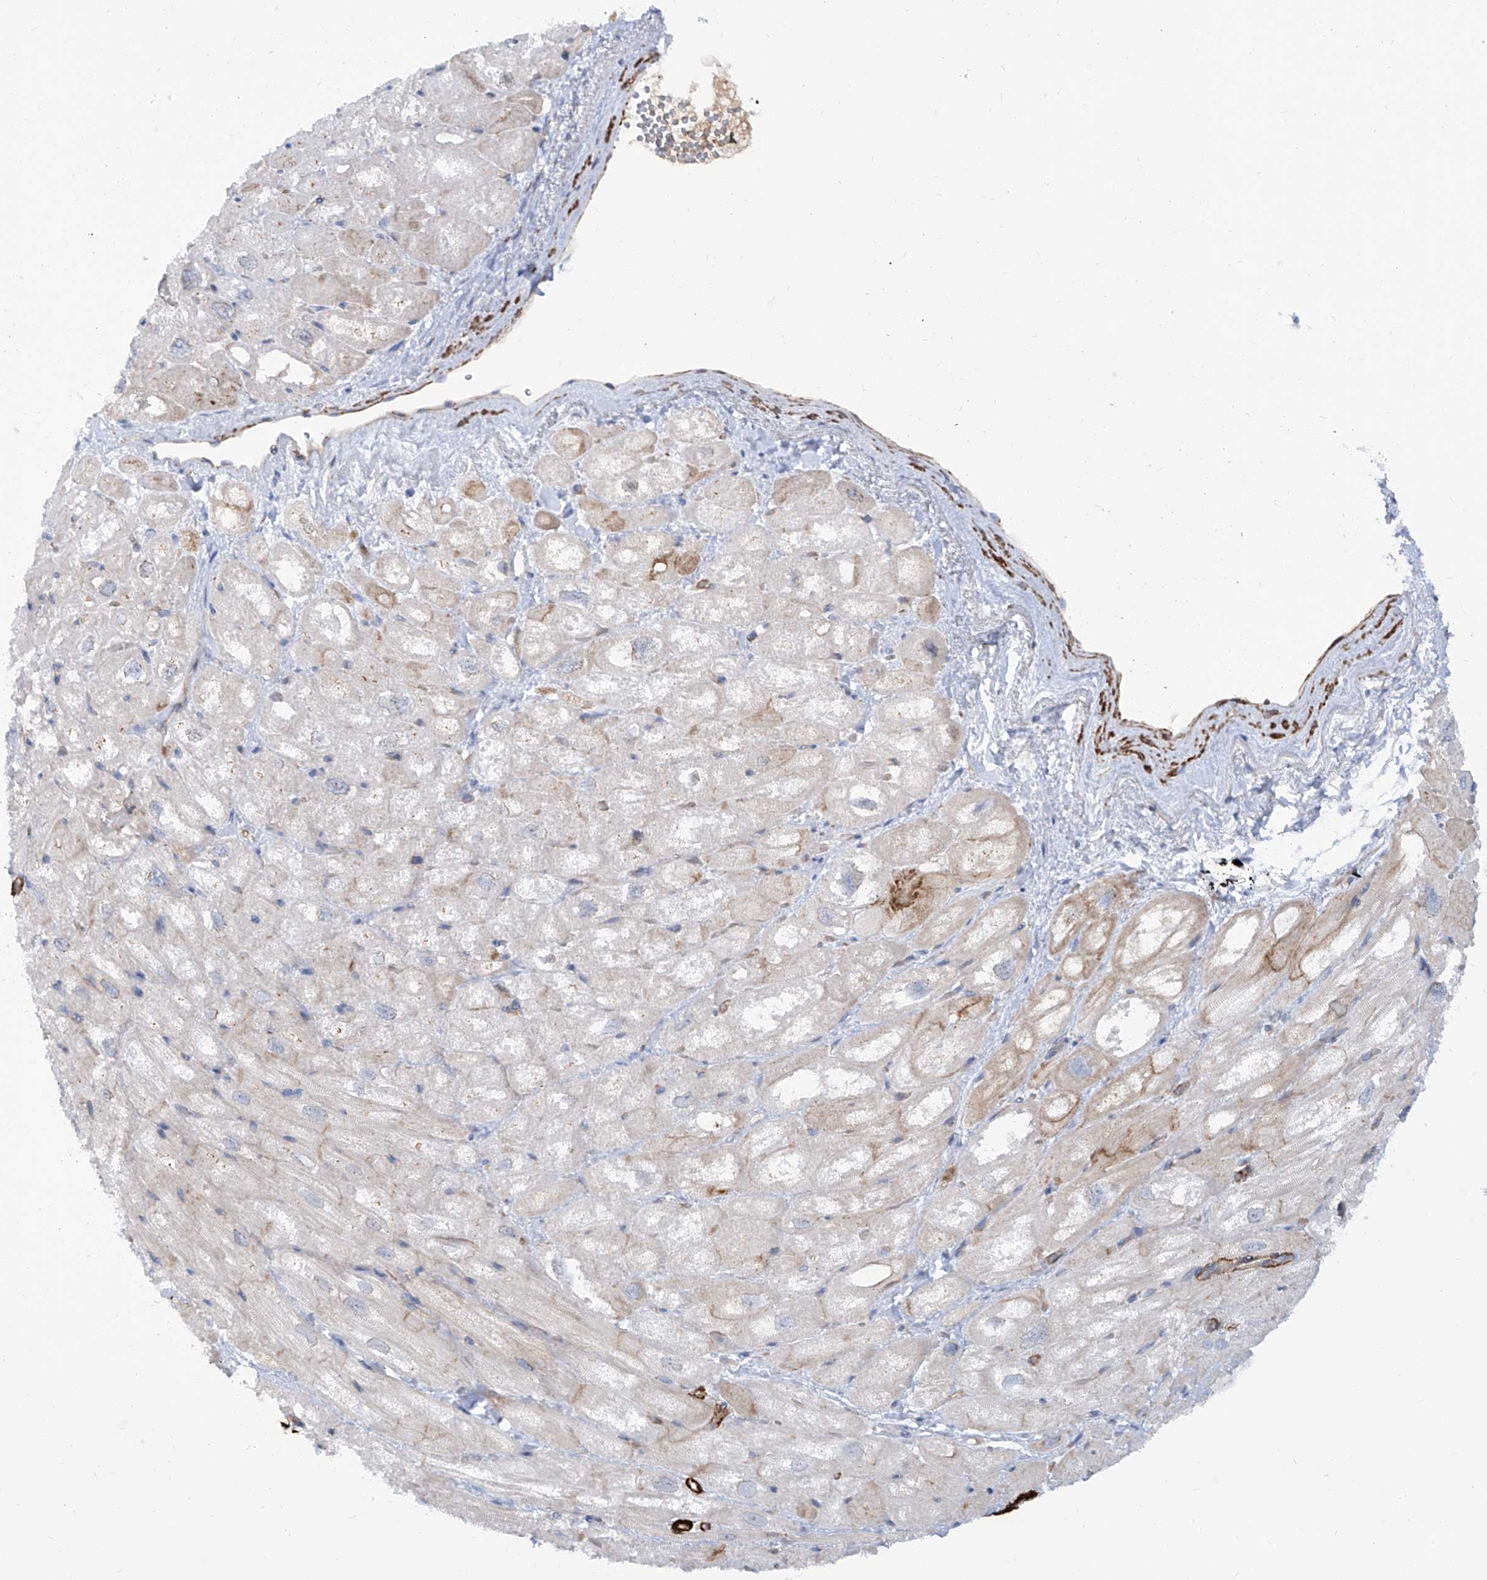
{"staining": {"intensity": "weak", "quantity": "25%-75%", "location": "cytoplasmic/membranous"}, "tissue": "heart muscle", "cell_type": "Cardiomyocytes", "image_type": "normal", "snomed": [{"axis": "morphology", "description": "Normal tissue, NOS"}, {"axis": "topography", "description": "Heart"}], "caption": "Human heart muscle stained with a brown dye shows weak cytoplasmic/membranous positive staining in about 25%-75% of cardiomyocytes.", "gene": "ZNF490", "patient": {"sex": "male", "age": 50}}